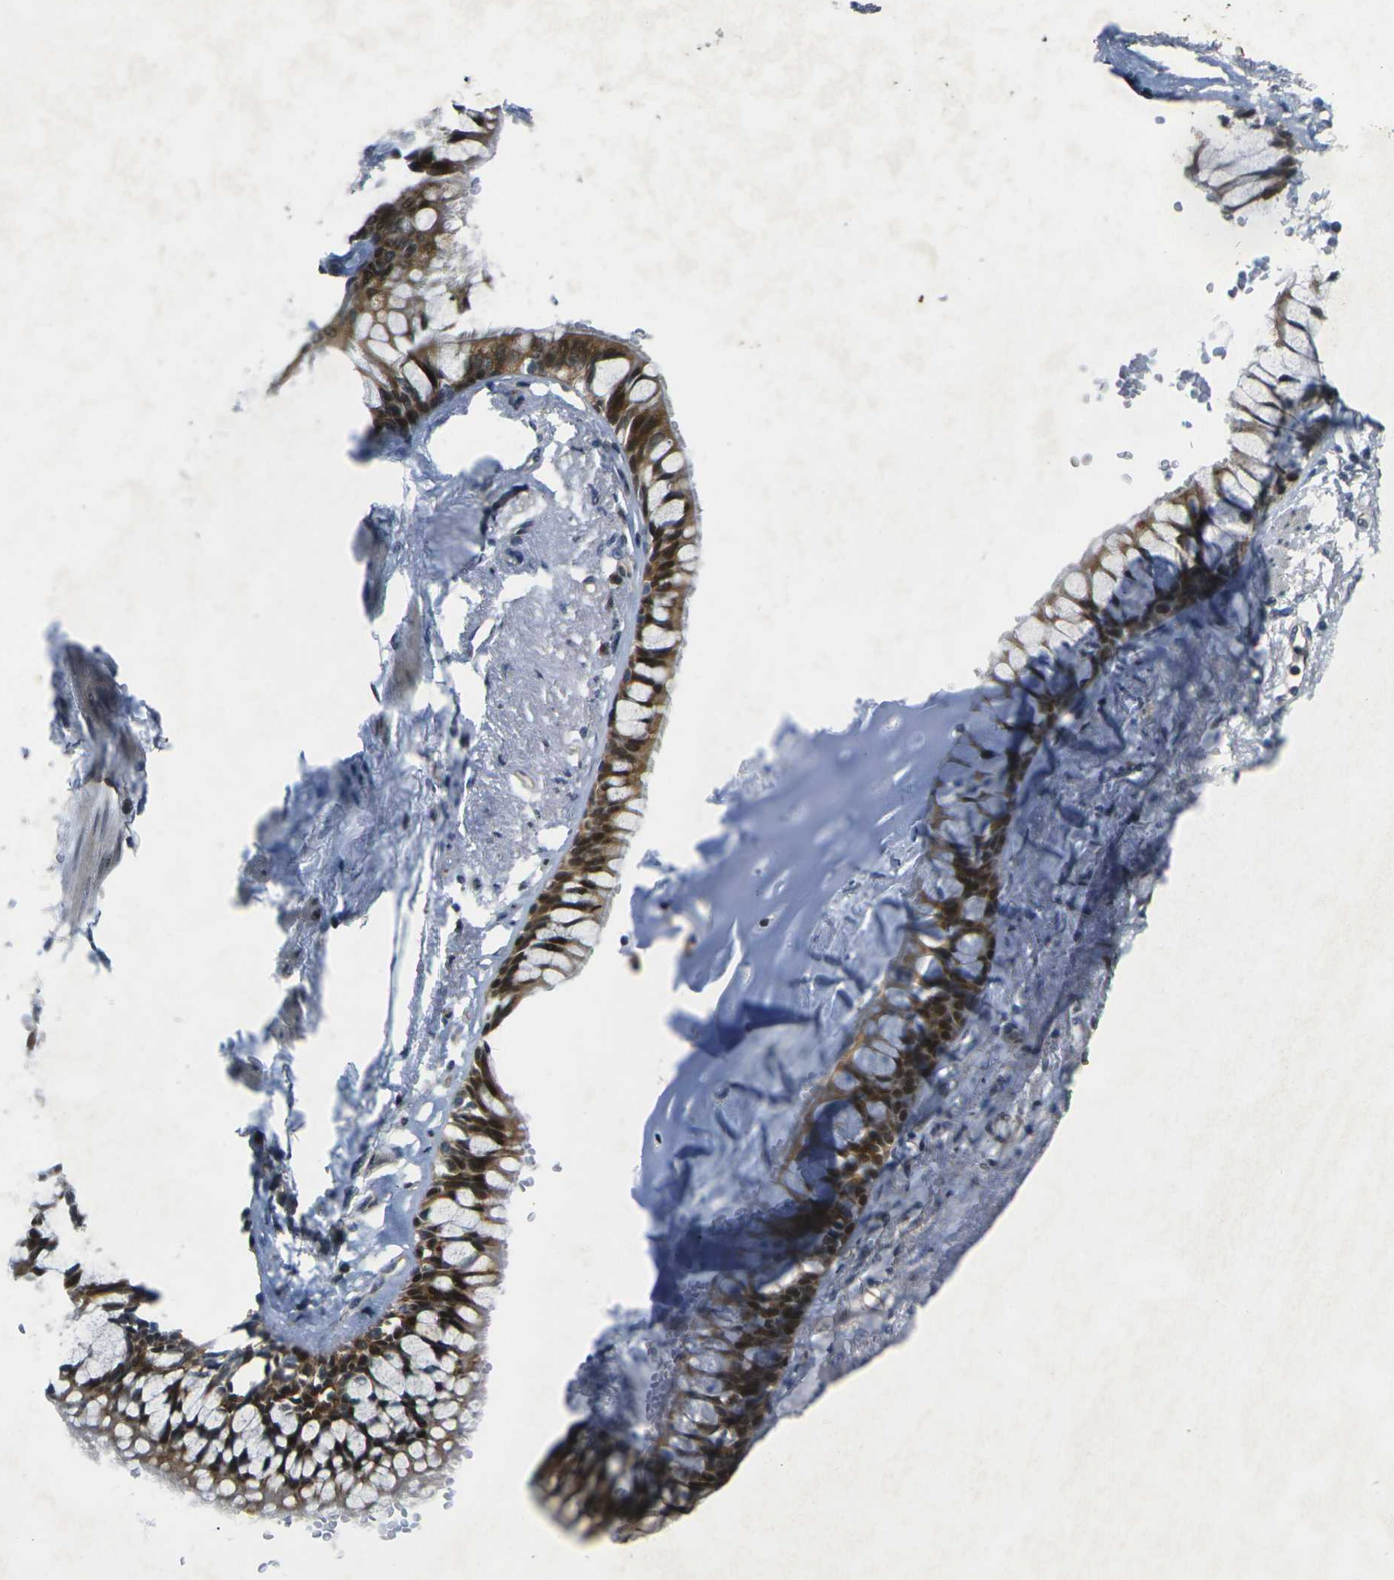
{"staining": {"intensity": "negative", "quantity": "none", "location": "none"}, "tissue": "adipose tissue", "cell_type": "Adipocytes", "image_type": "normal", "snomed": [{"axis": "morphology", "description": "Normal tissue, NOS"}, {"axis": "topography", "description": "Cartilage tissue"}, {"axis": "topography", "description": "Bronchus"}], "caption": "DAB (3,3'-diaminobenzidine) immunohistochemical staining of unremarkable human adipose tissue demonstrates no significant staining in adipocytes.", "gene": "ROBO2", "patient": {"sex": "female", "age": 73}}